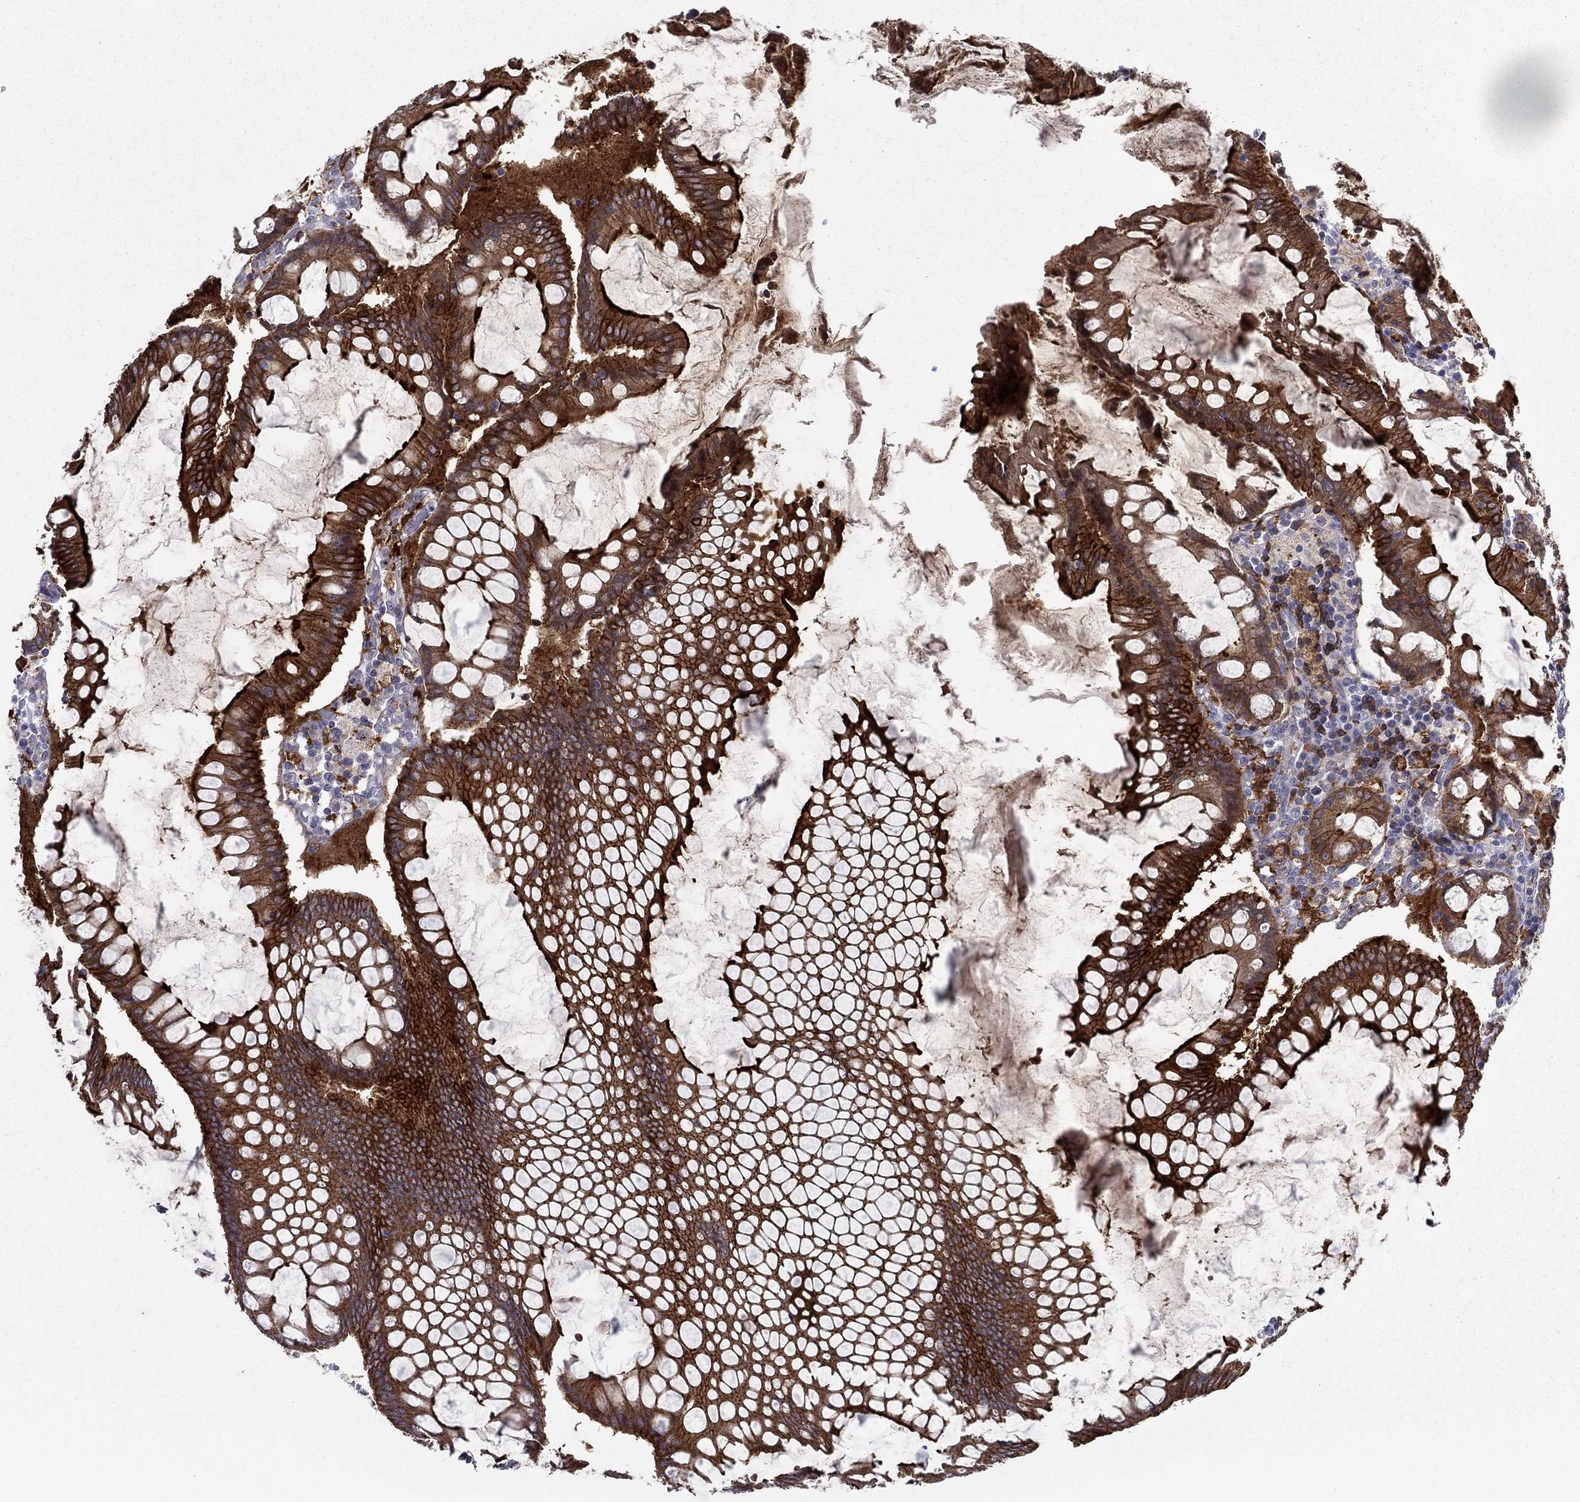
{"staining": {"intensity": "strong", "quantity": "25%-75%", "location": "cytoplasmic/membranous"}, "tissue": "colorectal cancer", "cell_type": "Tumor cells", "image_type": "cancer", "snomed": [{"axis": "morphology", "description": "Adenocarcinoma, NOS"}, {"axis": "topography", "description": "Colon"}], "caption": "Strong cytoplasmic/membranous expression is present in approximately 25%-75% of tumor cells in colorectal cancer. Immunohistochemistry stains the protein in brown and the nuclei are stained blue.", "gene": "PLS1", "patient": {"sex": "female", "age": 82}}